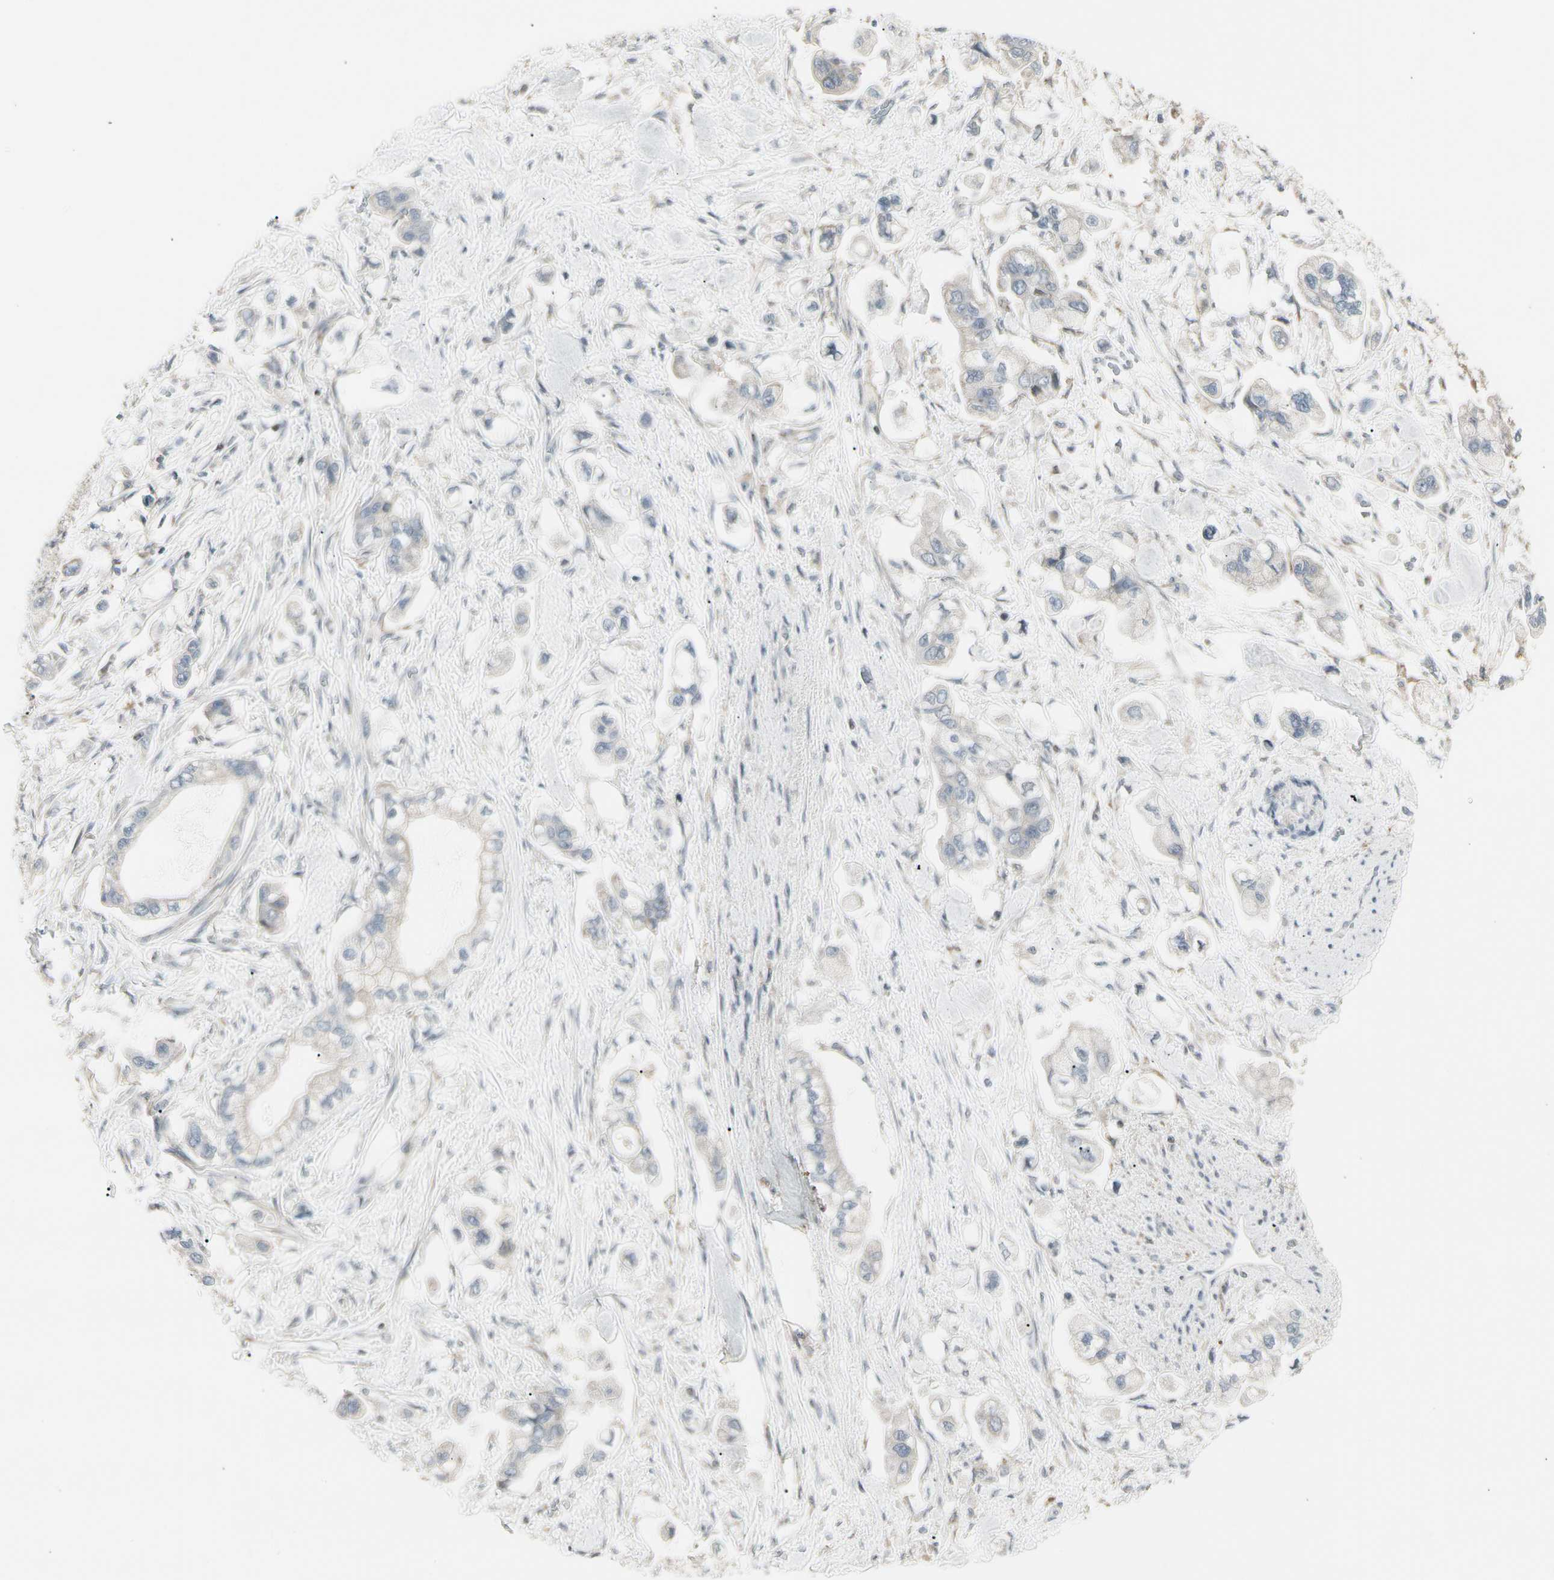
{"staining": {"intensity": "negative", "quantity": "none", "location": "none"}, "tissue": "stomach cancer", "cell_type": "Tumor cells", "image_type": "cancer", "snomed": [{"axis": "morphology", "description": "Adenocarcinoma, NOS"}, {"axis": "topography", "description": "Stomach"}], "caption": "A micrograph of human adenocarcinoma (stomach) is negative for staining in tumor cells.", "gene": "TMEM176A", "patient": {"sex": "male", "age": 62}}